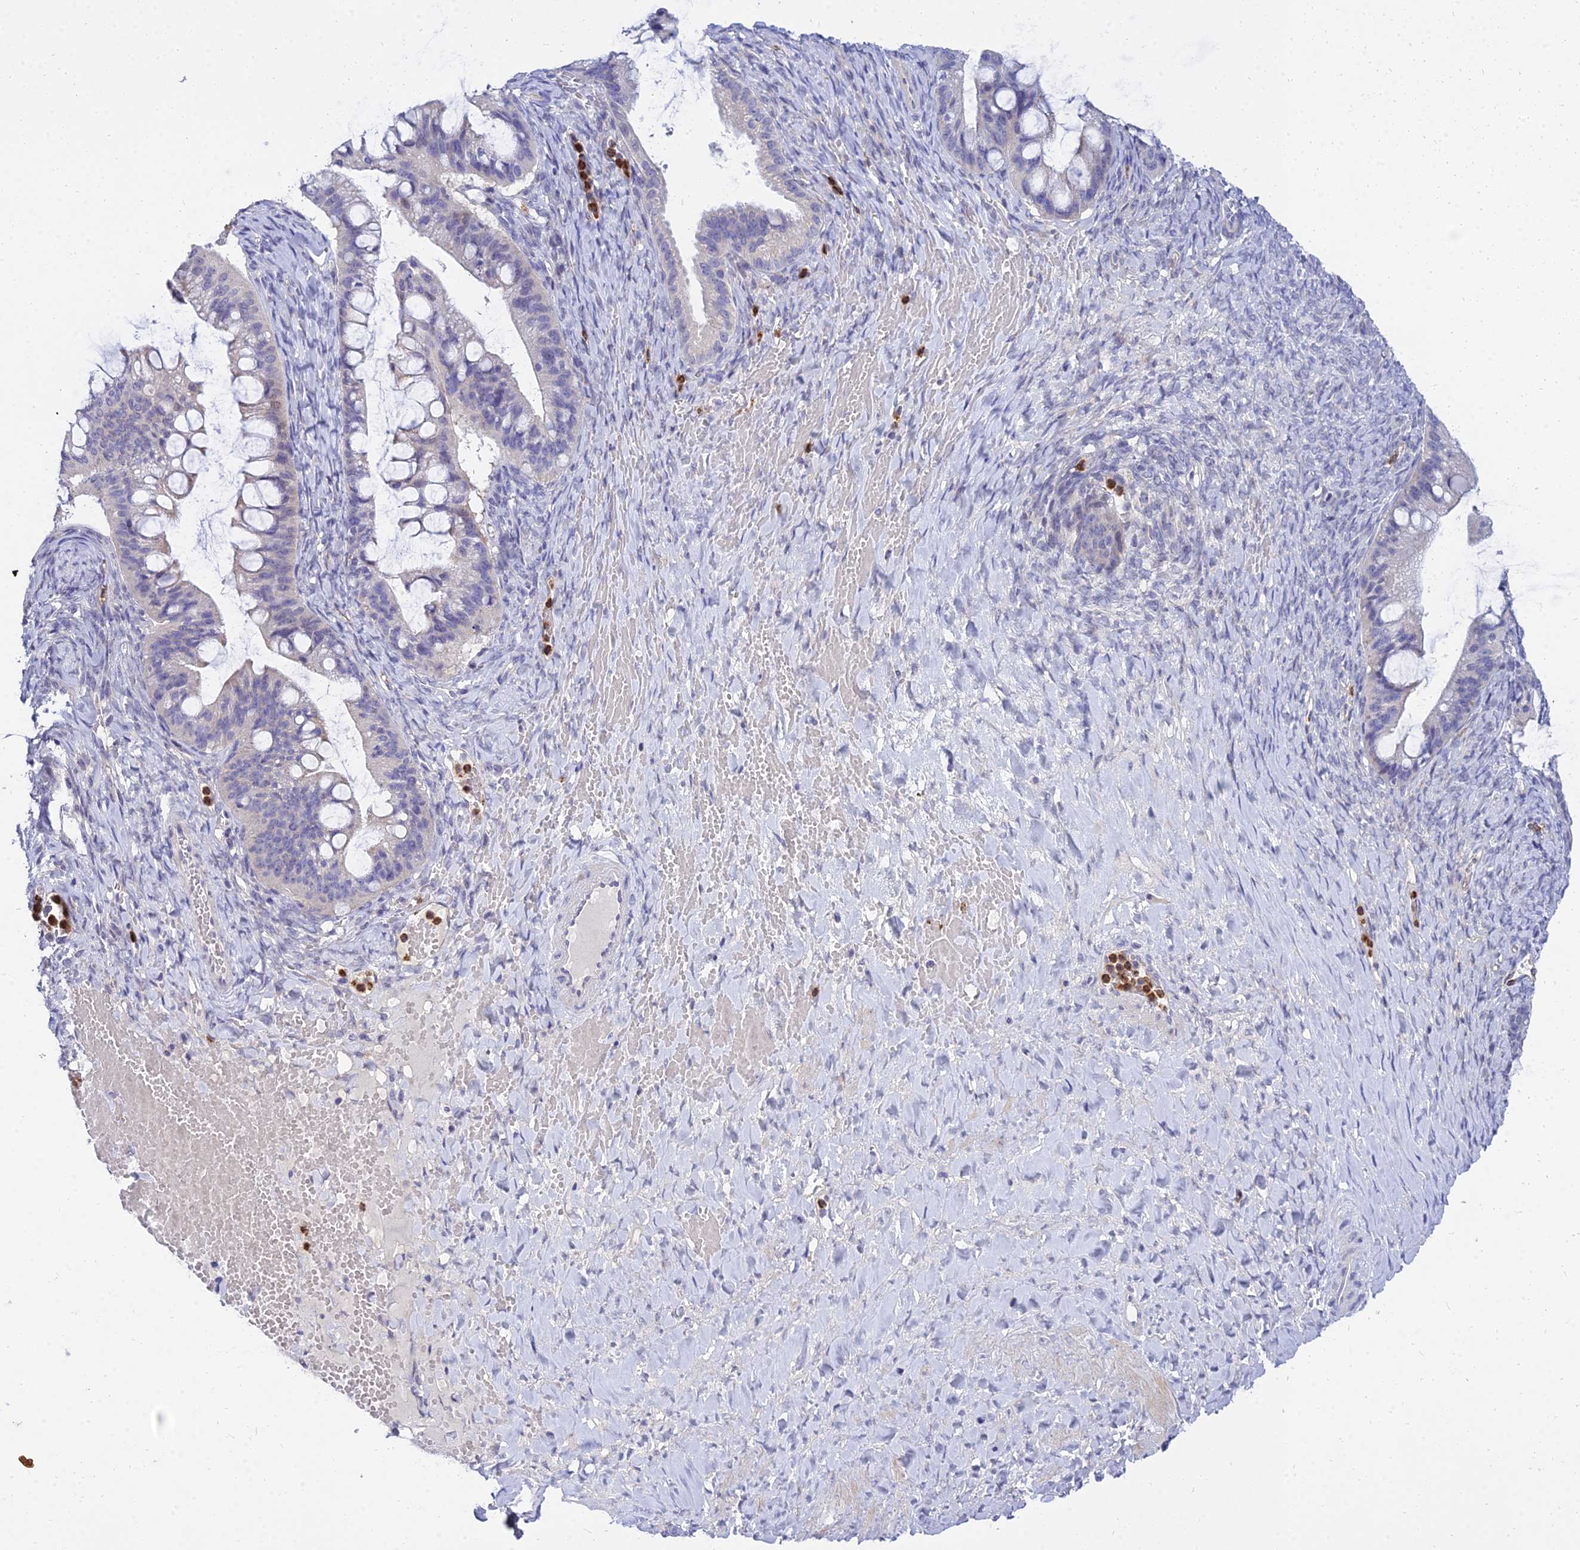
{"staining": {"intensity": "negative", "quantity": "none", "location": "none"}, "tissue": "ovarian cancer", "cell_type": "Tumor cells", "image_type": "cancer", "snomed": [{"axis": "morphology", "description": "Cystadenocarcinoma, mucinous, NOS"}, {"axis": "topography", "description": "Ovary"}], "caption": "This is an immunohistochemistry (IHC) photomicrograph of human ovarian cancer (mucinous cystadenocarcinoma). There is no staining in tumor cells.", "gene": "VWC2L", "patient": {"sex": "female", "age": 73}}